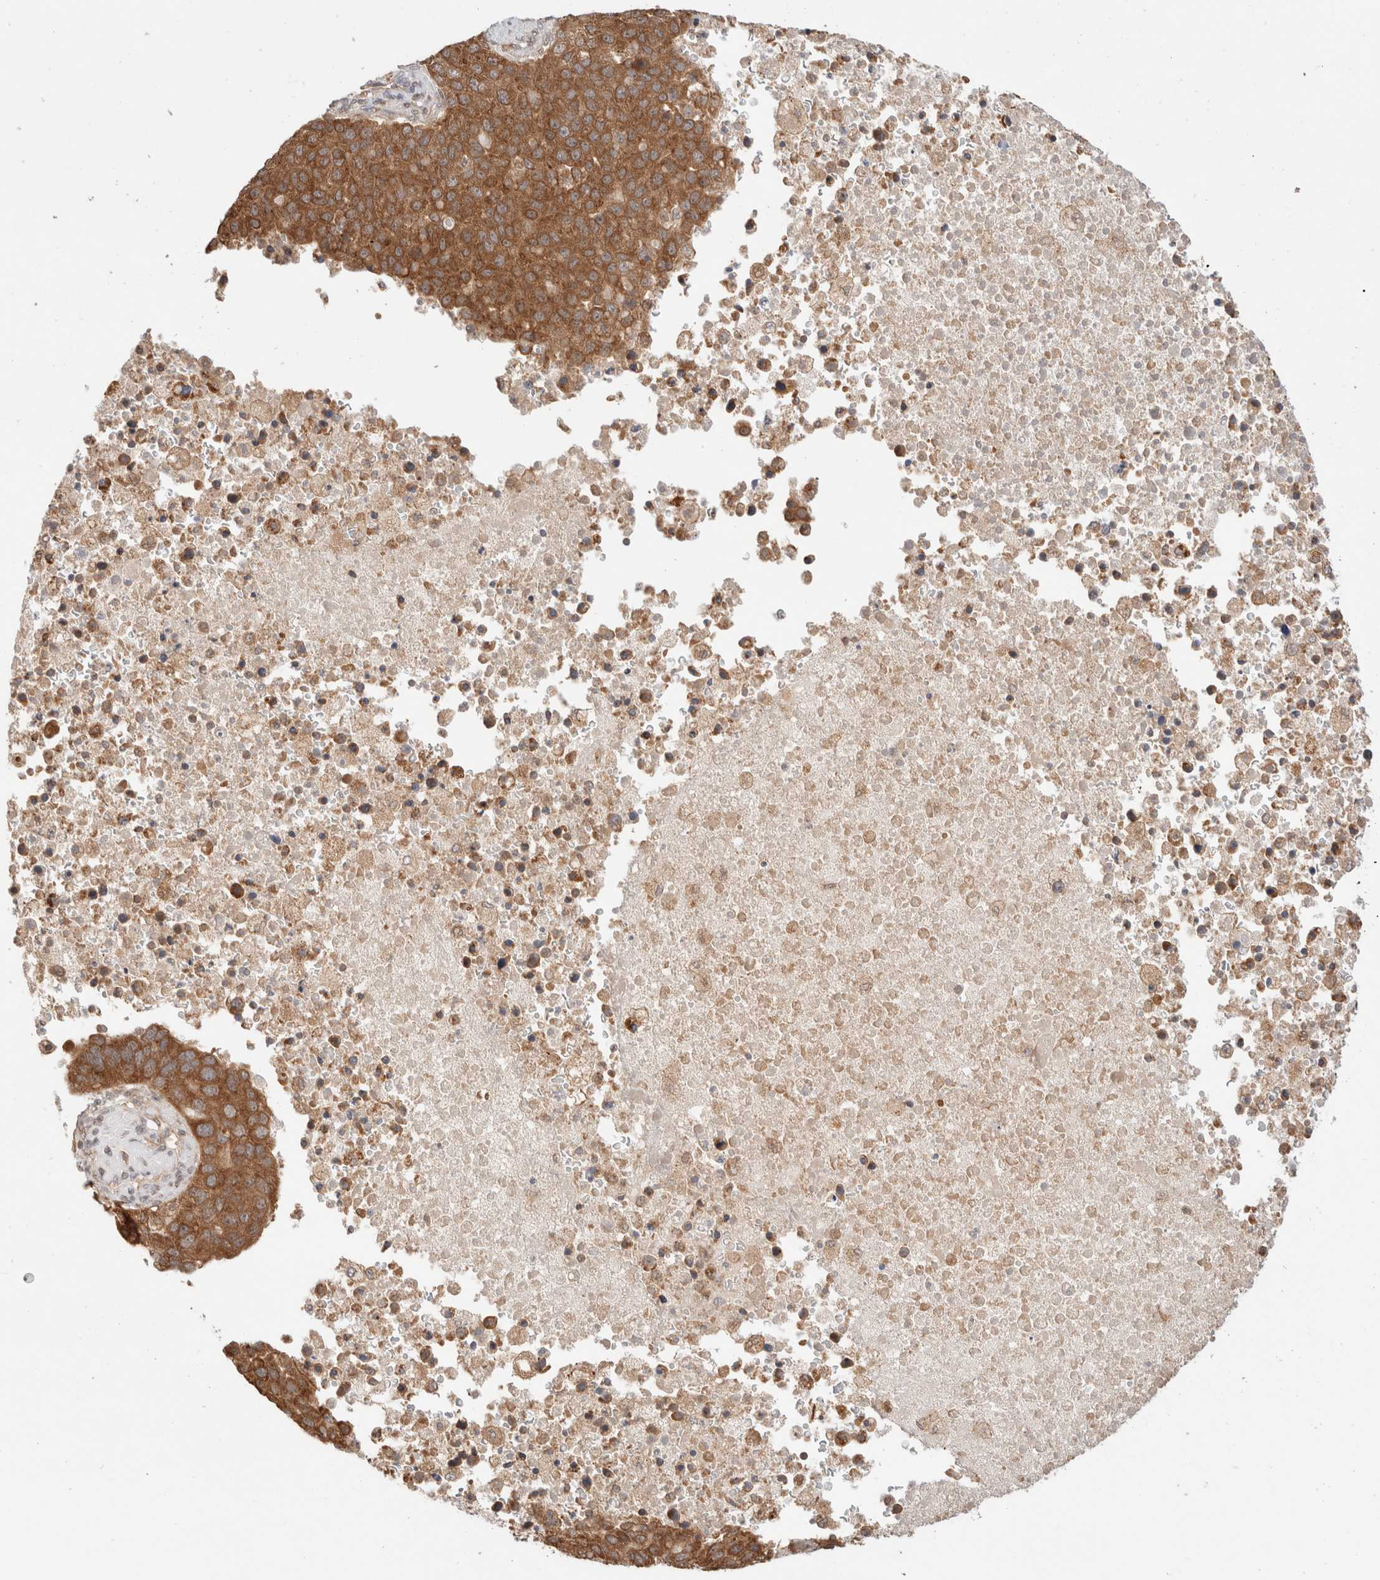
{"staining": {"intensity": "moderate", "quantity": ">75%", "location": "cytoplasmic/membranous"}, "tissue": "pancreatic cancer", "cell_type": "Tumor cells", "image_type": "cancer", "snomed": [{"axis": "morphology", "description": "Adenocarcinoma, NOS"}, {"axis": "topography", "description": "Pancreas"}], "caption": "A photomicrograph showing moderate cytoplasmic/membranous staining in about >75% of tumor cells in pancreatic adenocarcinoma, as visualized by brown immunohistochemical staining.", "gene": "XKR4", "patient": {"sex": "female", "age": 61}}